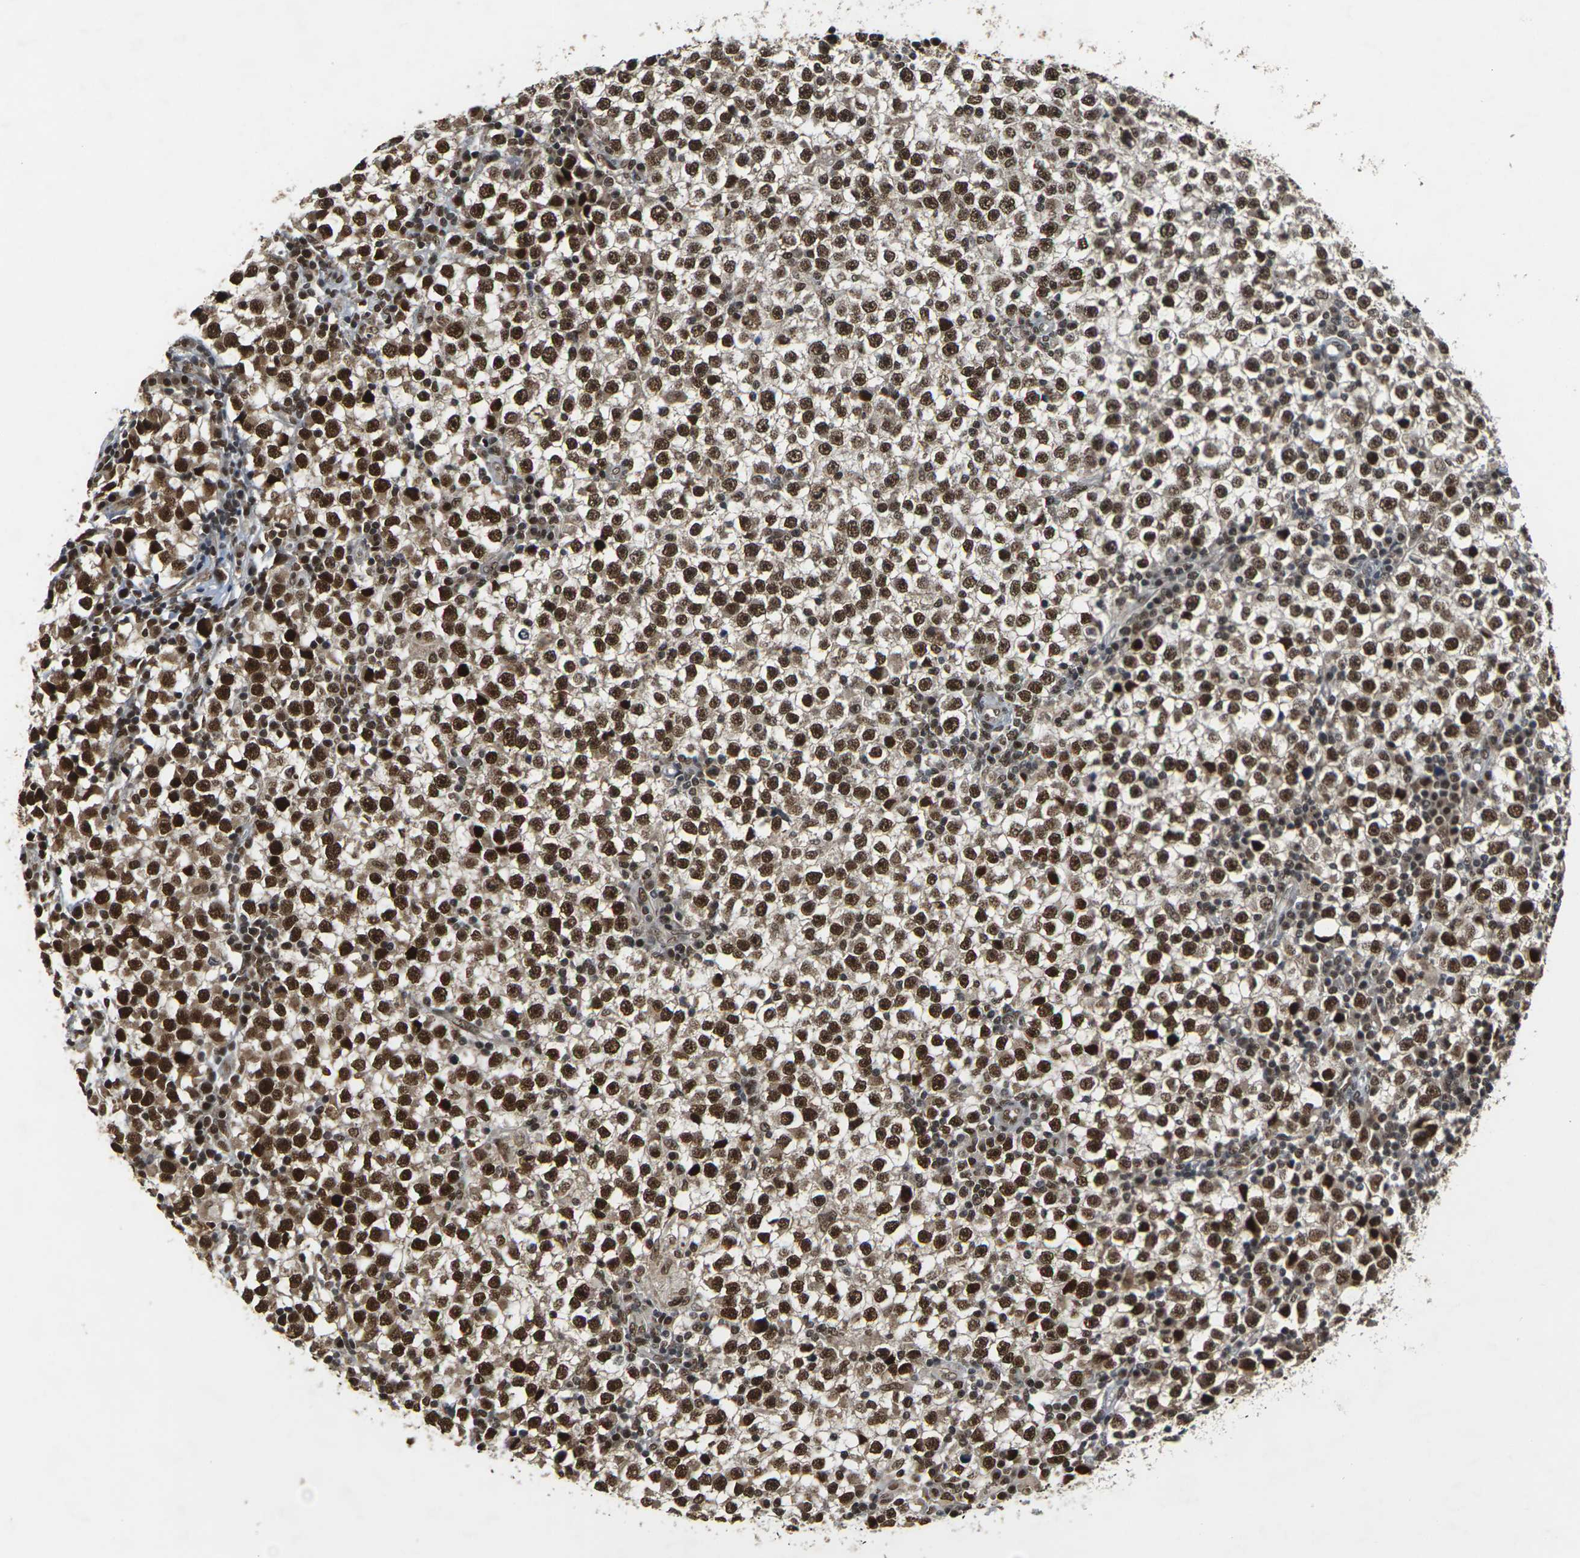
{"staining": {"intensity": "strong", "quantity": ">75%", "location": "nuclear"}, "tissue": "testis cancer", "cell_type": "Tumor cells", "image_type": "cancer", "snomed": [{"axis": "morphology", "description": "Seminoma, NOS"}, {"axis": "topography", "description": "Testis"}], "caption": "Testis seminoma tissue reveals strong nuclear expression in about >75% of tumor cells, visualized by immunohistochemistry.", "gene": "NELFA", "patient": {"sex": "male", "age": 65}}